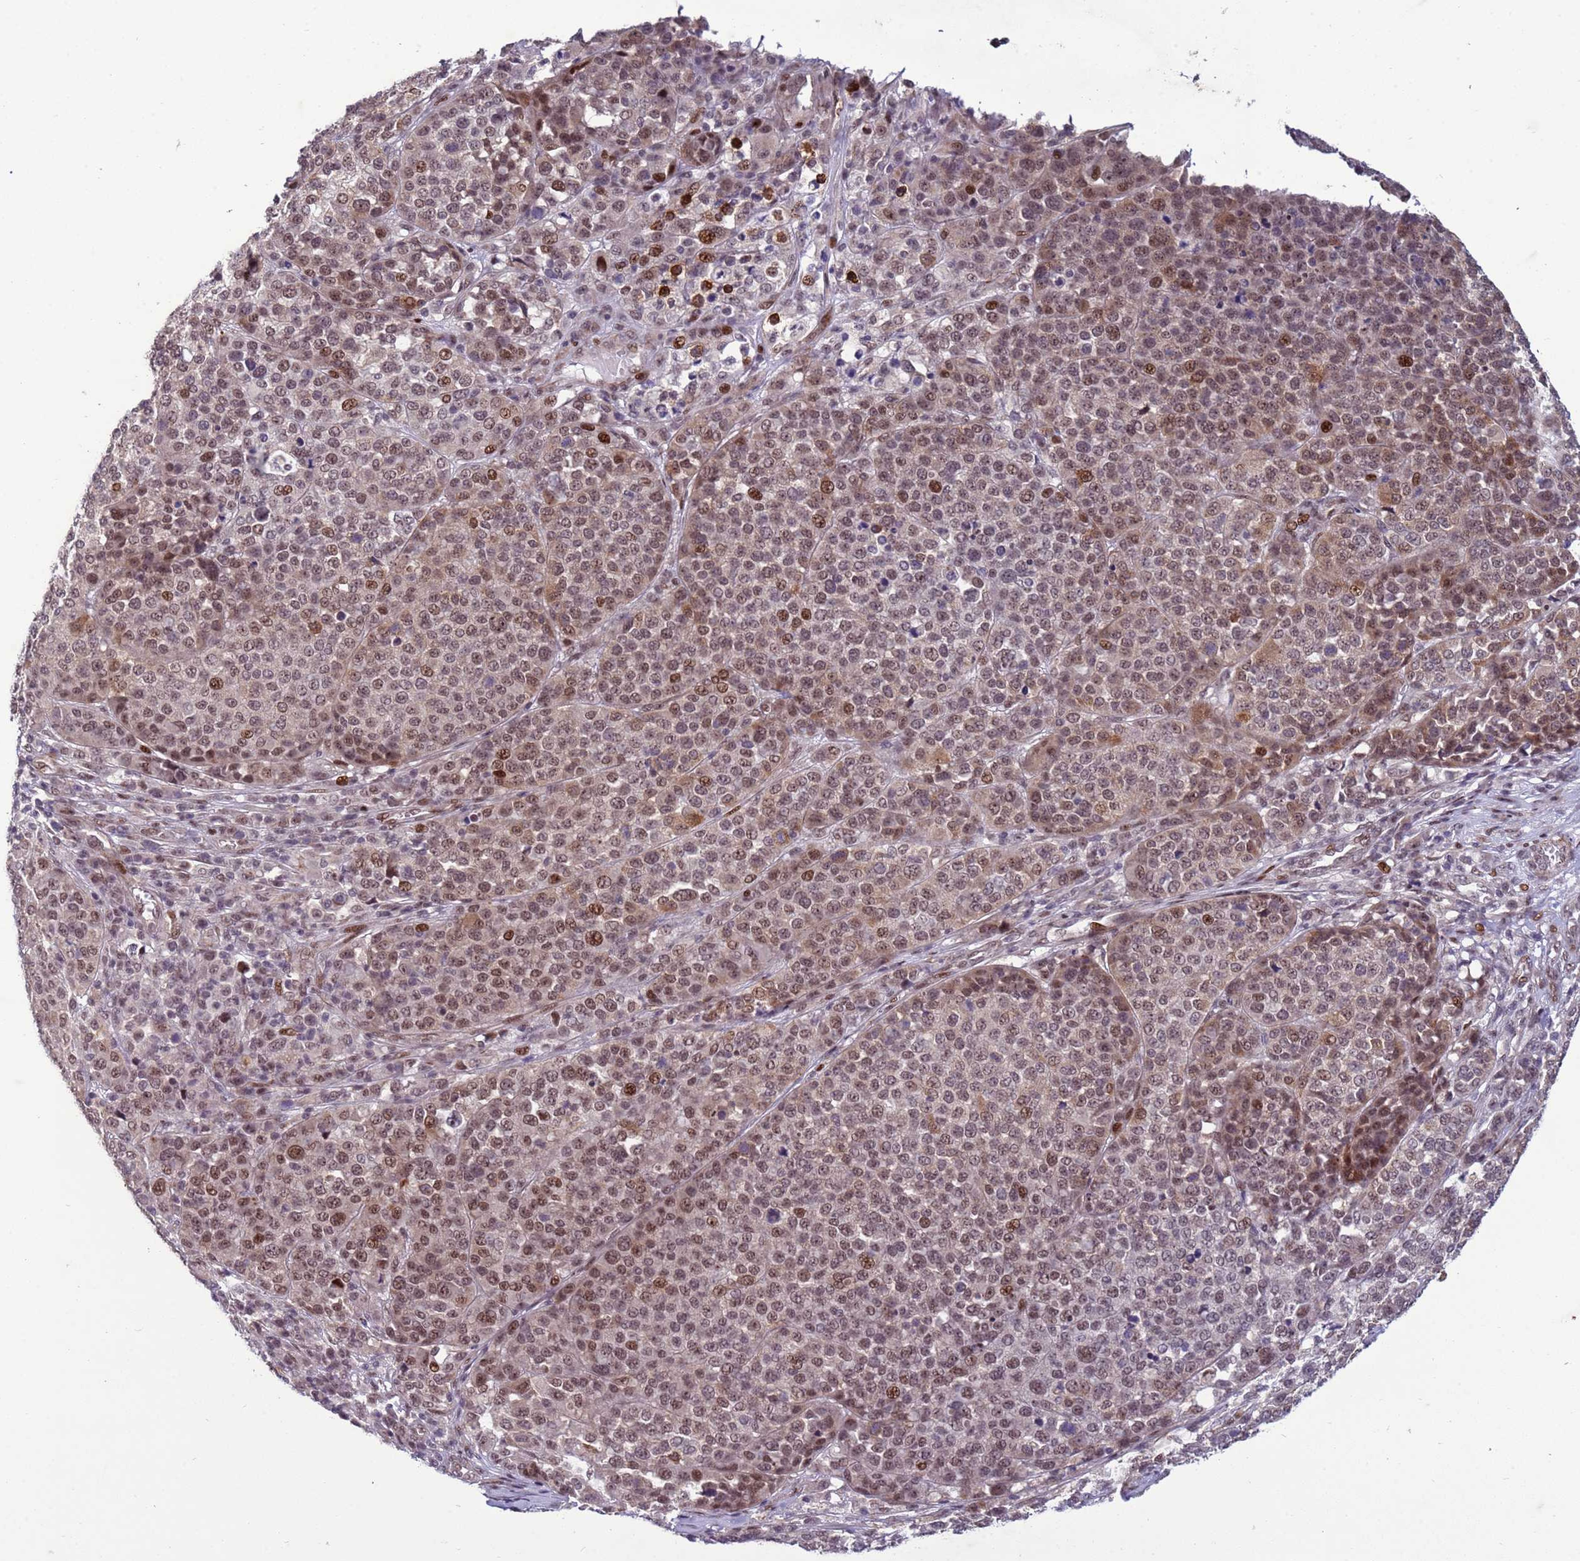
{"staining": {"intensity": "moderate", "quantity": "25%-75%", "location": "nuclear"}, "tissue": "melanoma", "cell_type": "Tumor cells", "image_type": "cancer", "snomed": [{"axis": "morphology", "description": "Malignant melanoma, Metastatic site"}, {"axis": "topography", "description": "Lymph node"}], "caption": "Tumor cells reveal moderate nuclear staining in approximately 25%-75% of cells in melanoma.", "gene": "SHC3", "patient": {"sex": "male", "age": 44}}